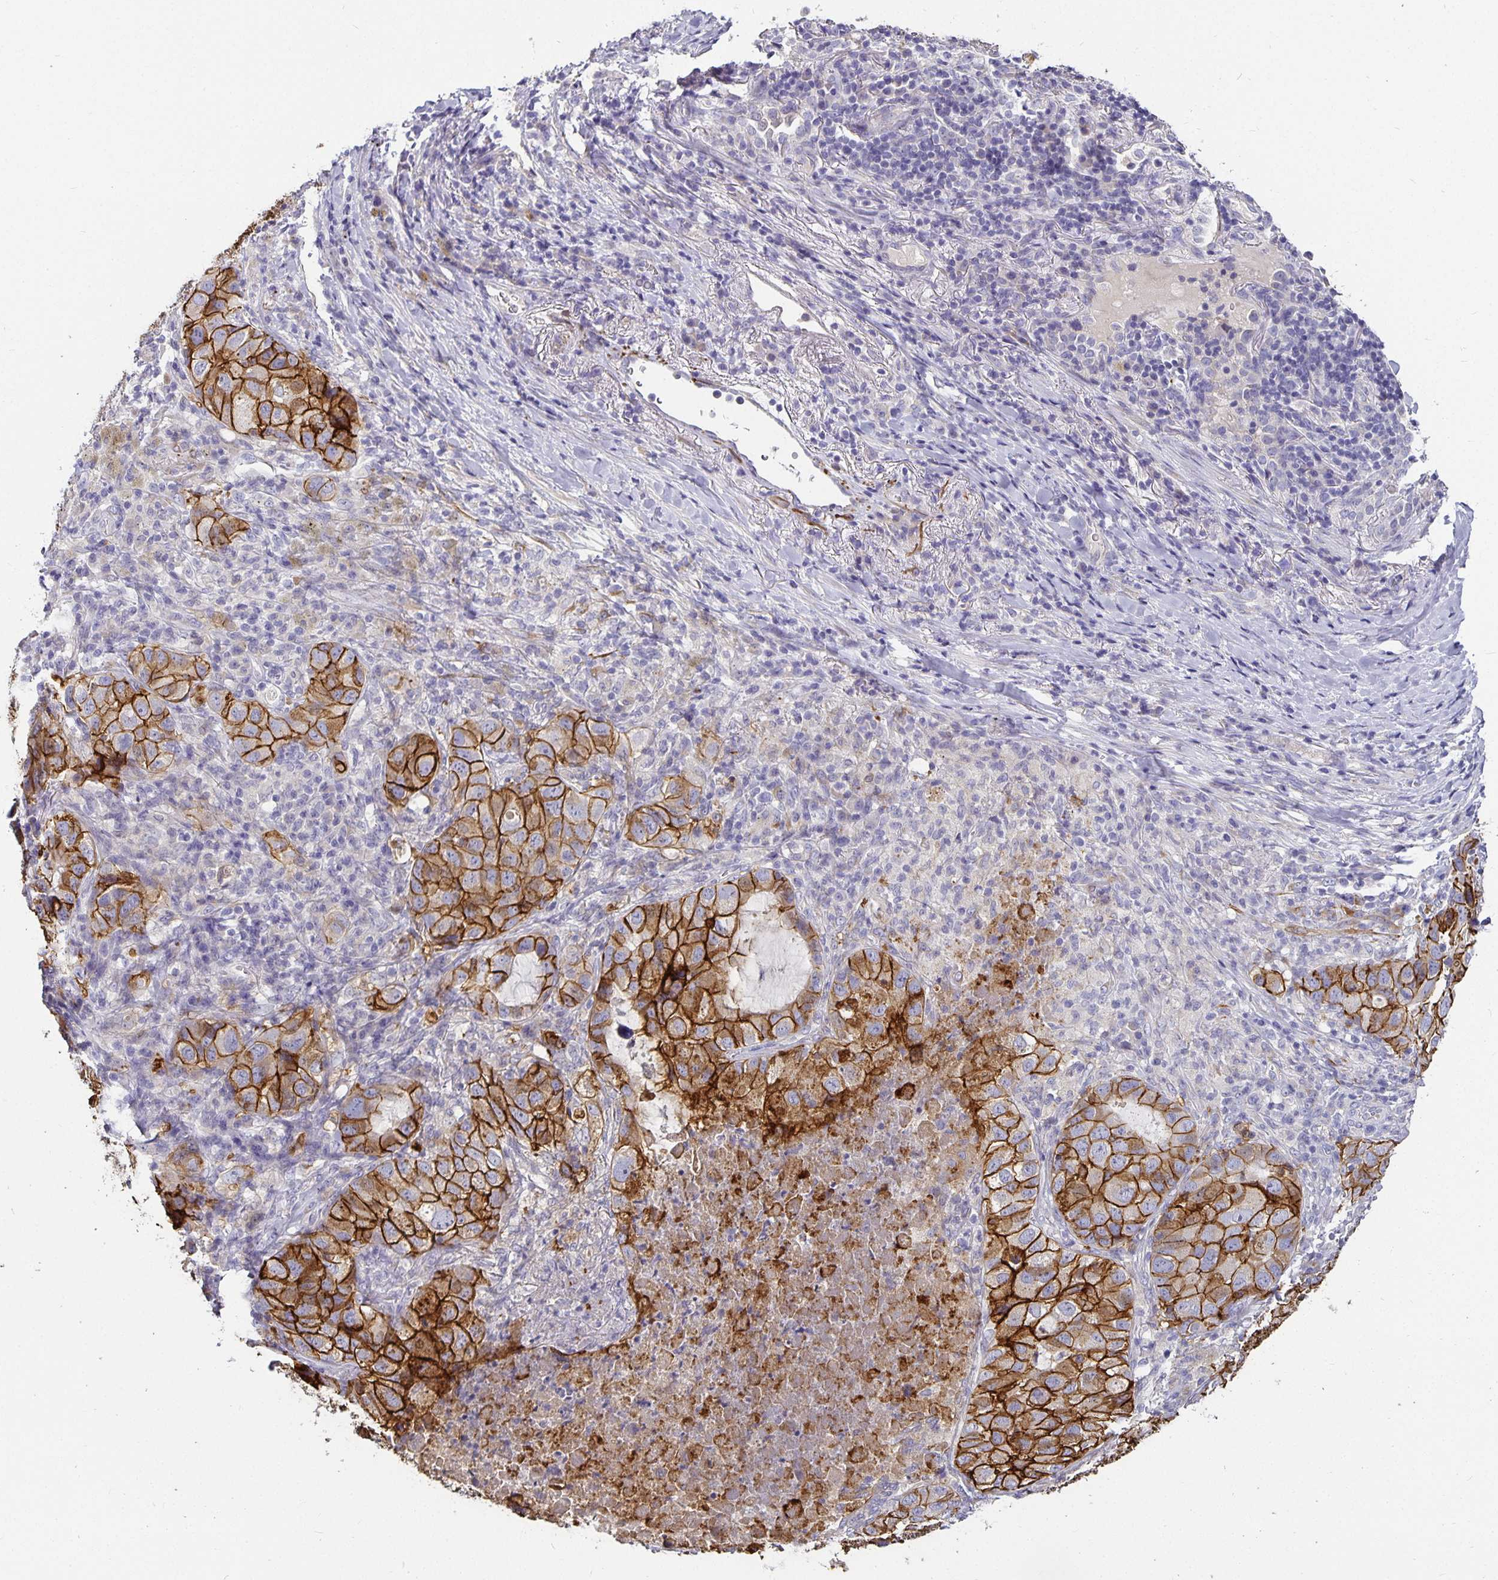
{"staining": {"intensity": "strong", "quantity": ">75%", "location": "cytoplasmic/membranous"}, "tissue": "lung cancer", "cell_type": "Tumor cells", "image_type": "cancer", "snomed": [{"axis": "morphology", "description": "Normal morphology"}, {"axis": "morphology", "description": "Adenocarcinoma, NOS"}, {"axis": "topography", "description": "Lymph node"}, {"axis": "topography", "description": "Lung"}], "caption": "Immunohistochemical staining of human adenocarcinoma (lung) displays high levels of strong cytoplasmic/membranous protein staining in about >75% of tumor cells.", "gene": "CA12", "patient": {"sex": "female", "age": 51}}